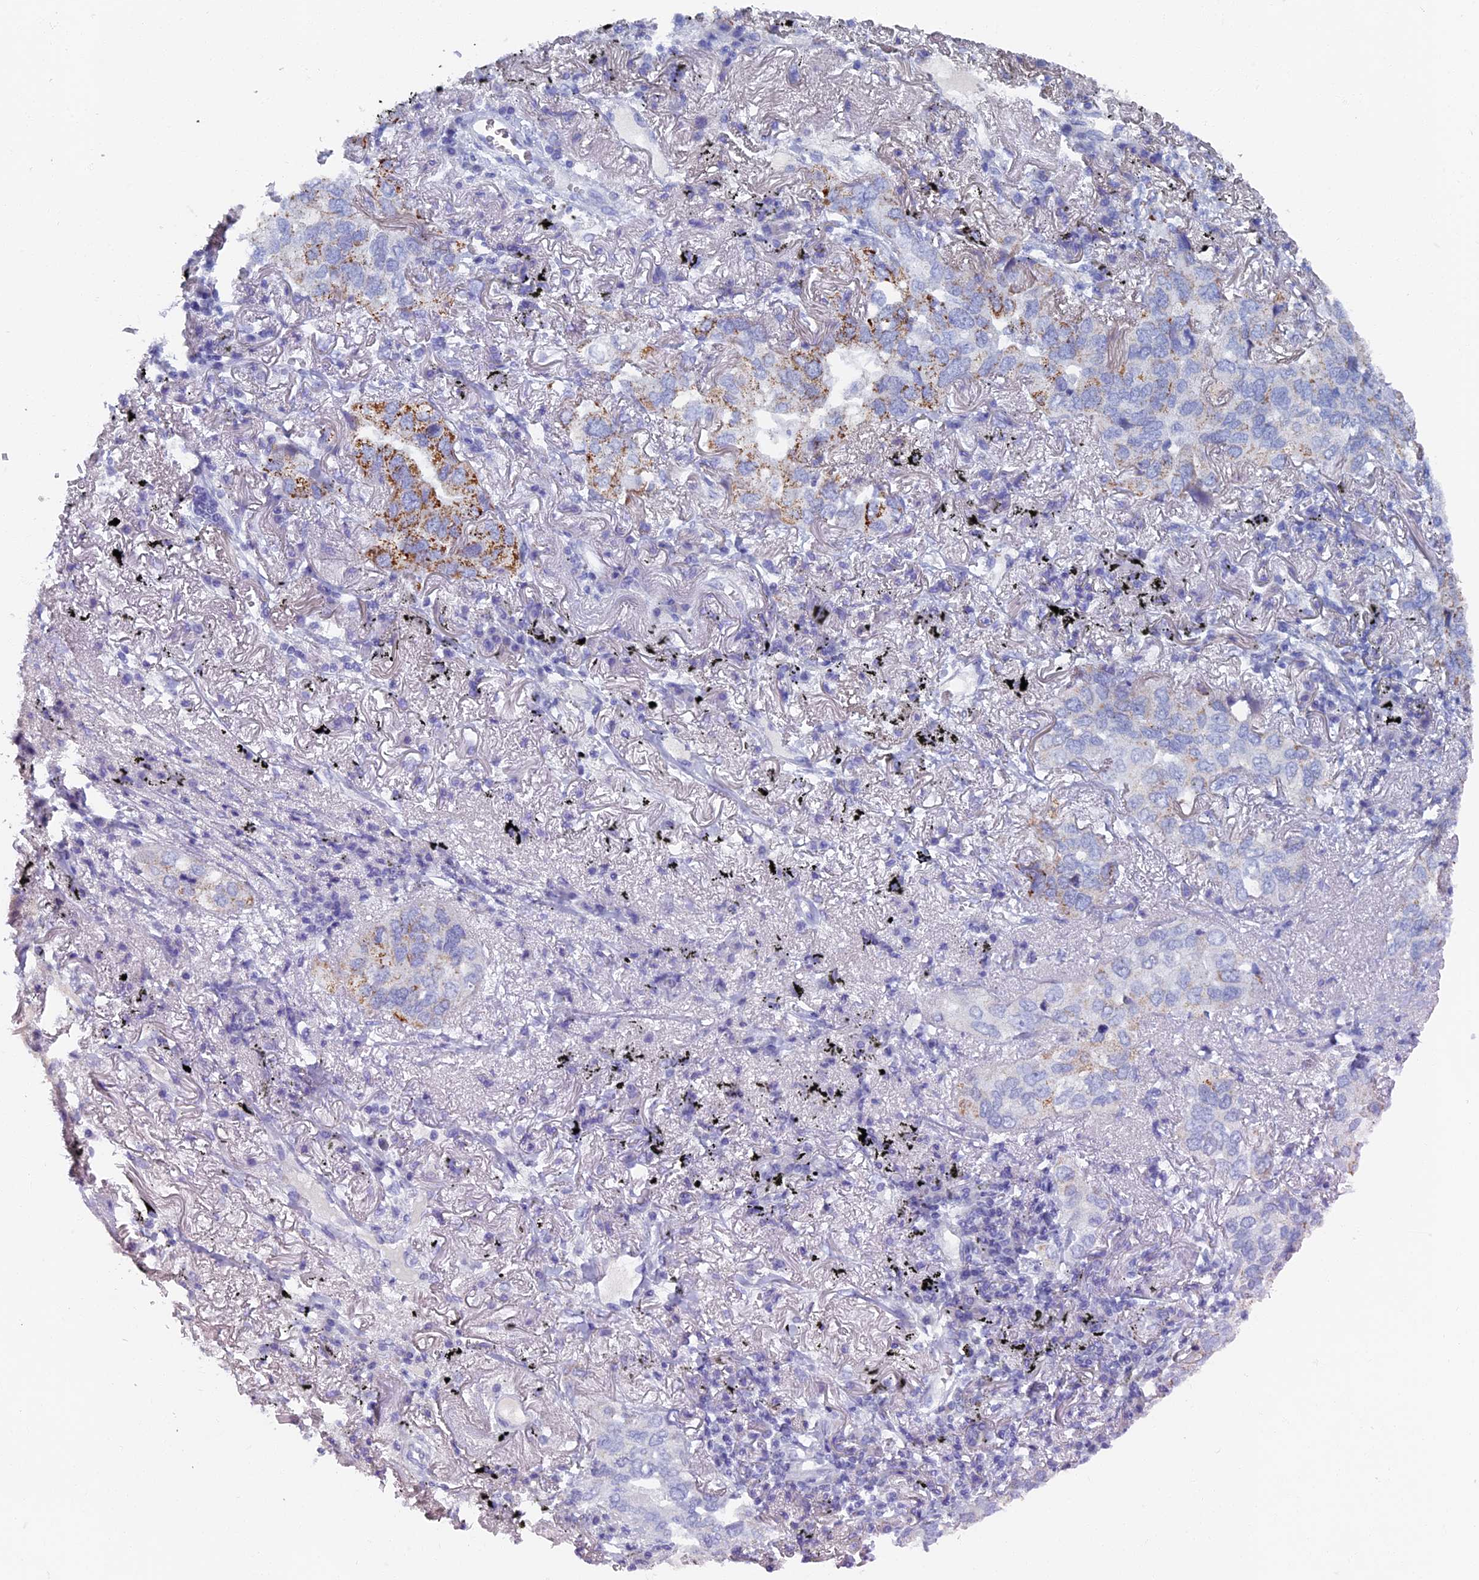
{"staining": {"intensity": "moderate", "quantity": "<25%", "location": "cytoplasmic/membranous"}, "tissue": "lung cancer", "cell_type": "Tumor cells", "image_type": "cancer", "snomed": [{"axis": "morphology", "description": "Adenocarcinoma, NOS"}, {"axis": "topography", "description": "Lung"}], "caption": "Brown immunohistochemical staining in lung adenocarcinoma reveals moderate cytoplasmic/membranous staining in about <25% of tumor cells.", "gene": "OAT", "patient": {"sex": "male", "age": 65}}